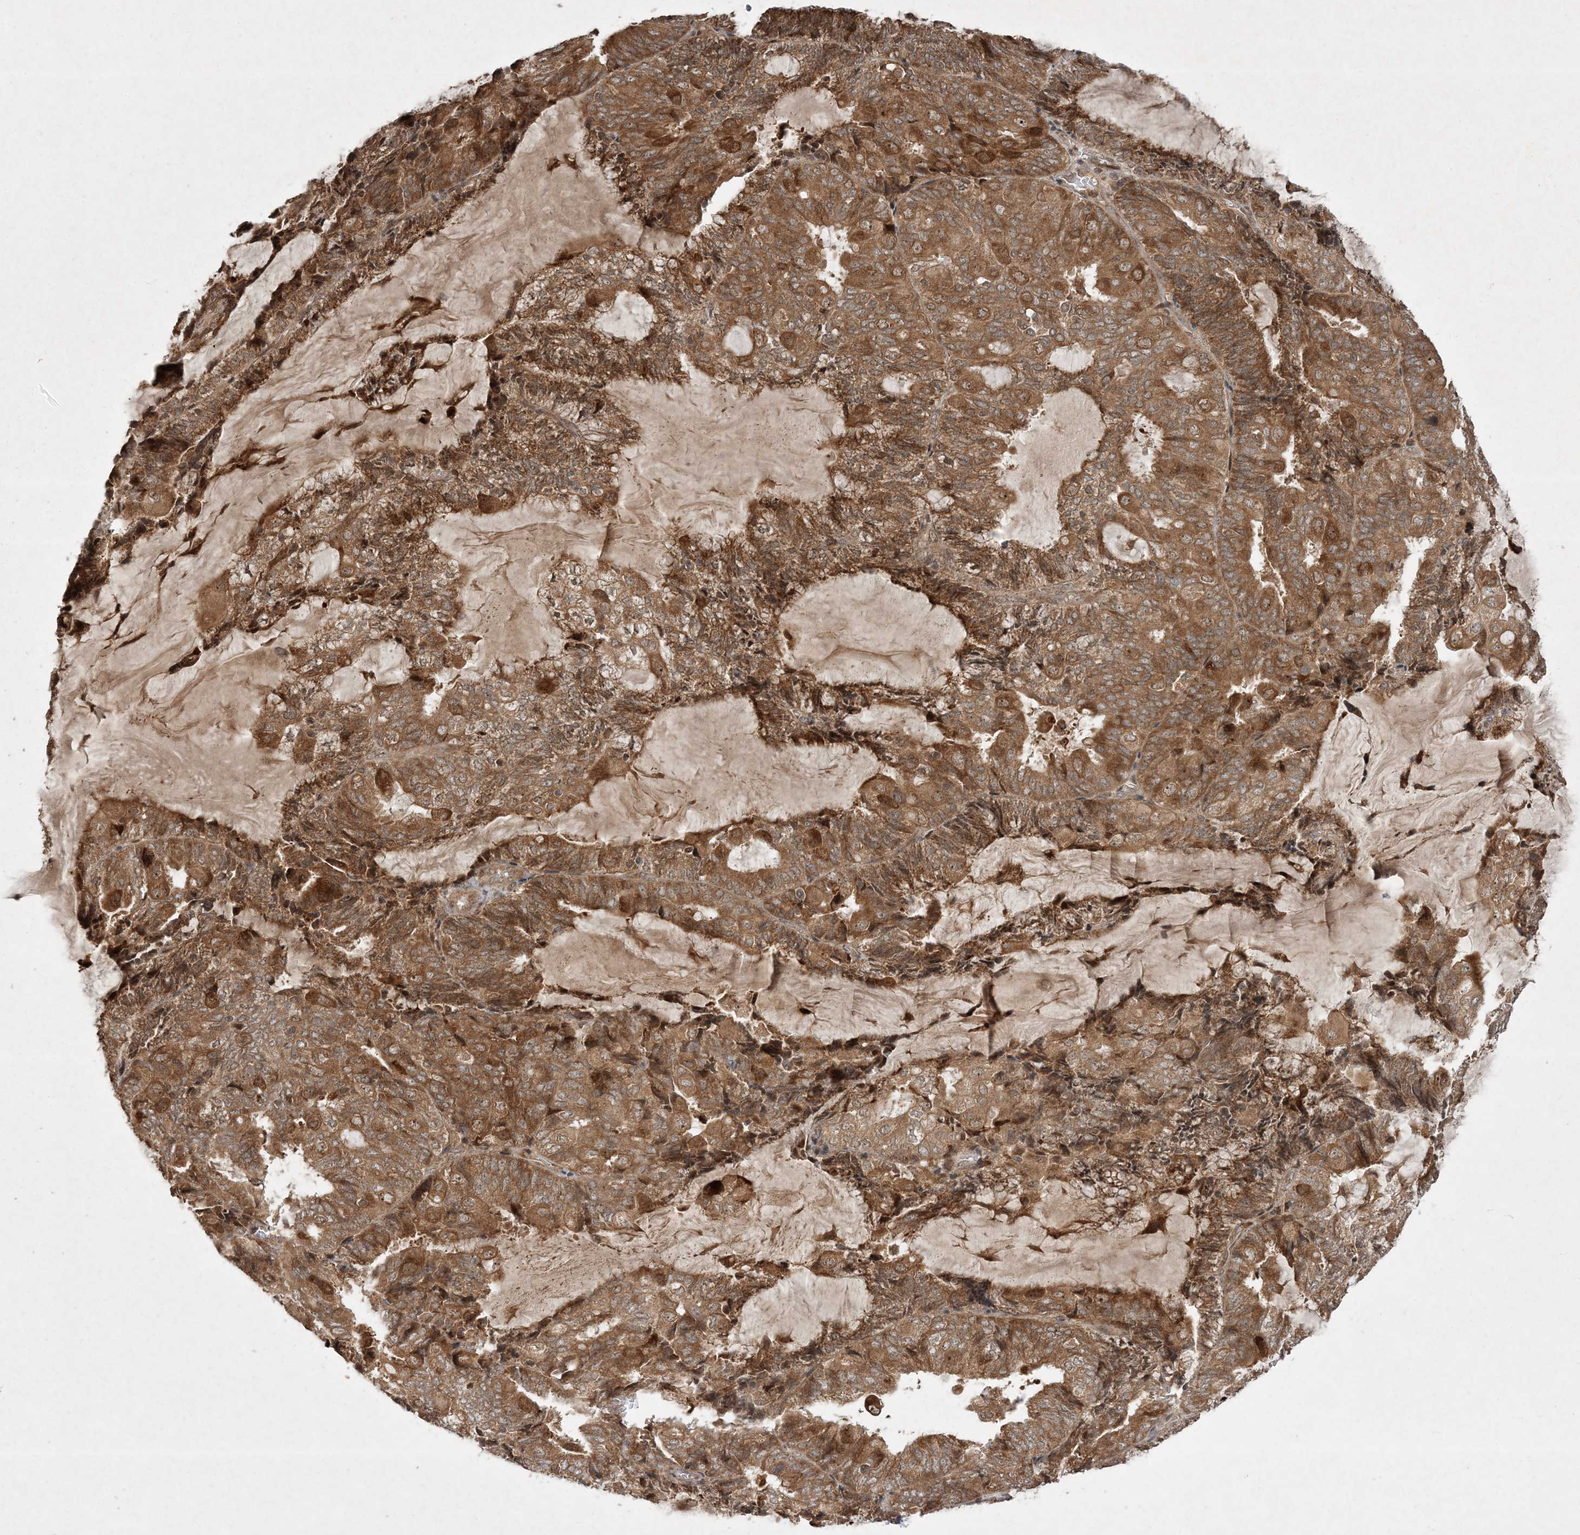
{"staining": {"intensity": "moderate", "quantity": ">75%", "location": "cytoplasmic/membranous"}, "tissue": "endometrial cancer", "cell_type": "Tumor cells", "image_type": "cancer", "snomed": [{"axis": "morphology", "description": "Adenocarcinoma, NOS"}, {"axis": "topography", "description": "Endometrium"}], "caption": "High-magnification brightfield microscopy of endometrial adenocarcinoma stained with DAB (brown) and counterstained with hematoxylin (blue). tumor cells exhibit moderate cytoplasmic/membranous staining is present in approximately>75% of cells.", "gene": "UBR3", "patient": {"sex": "female", "age": 81}}